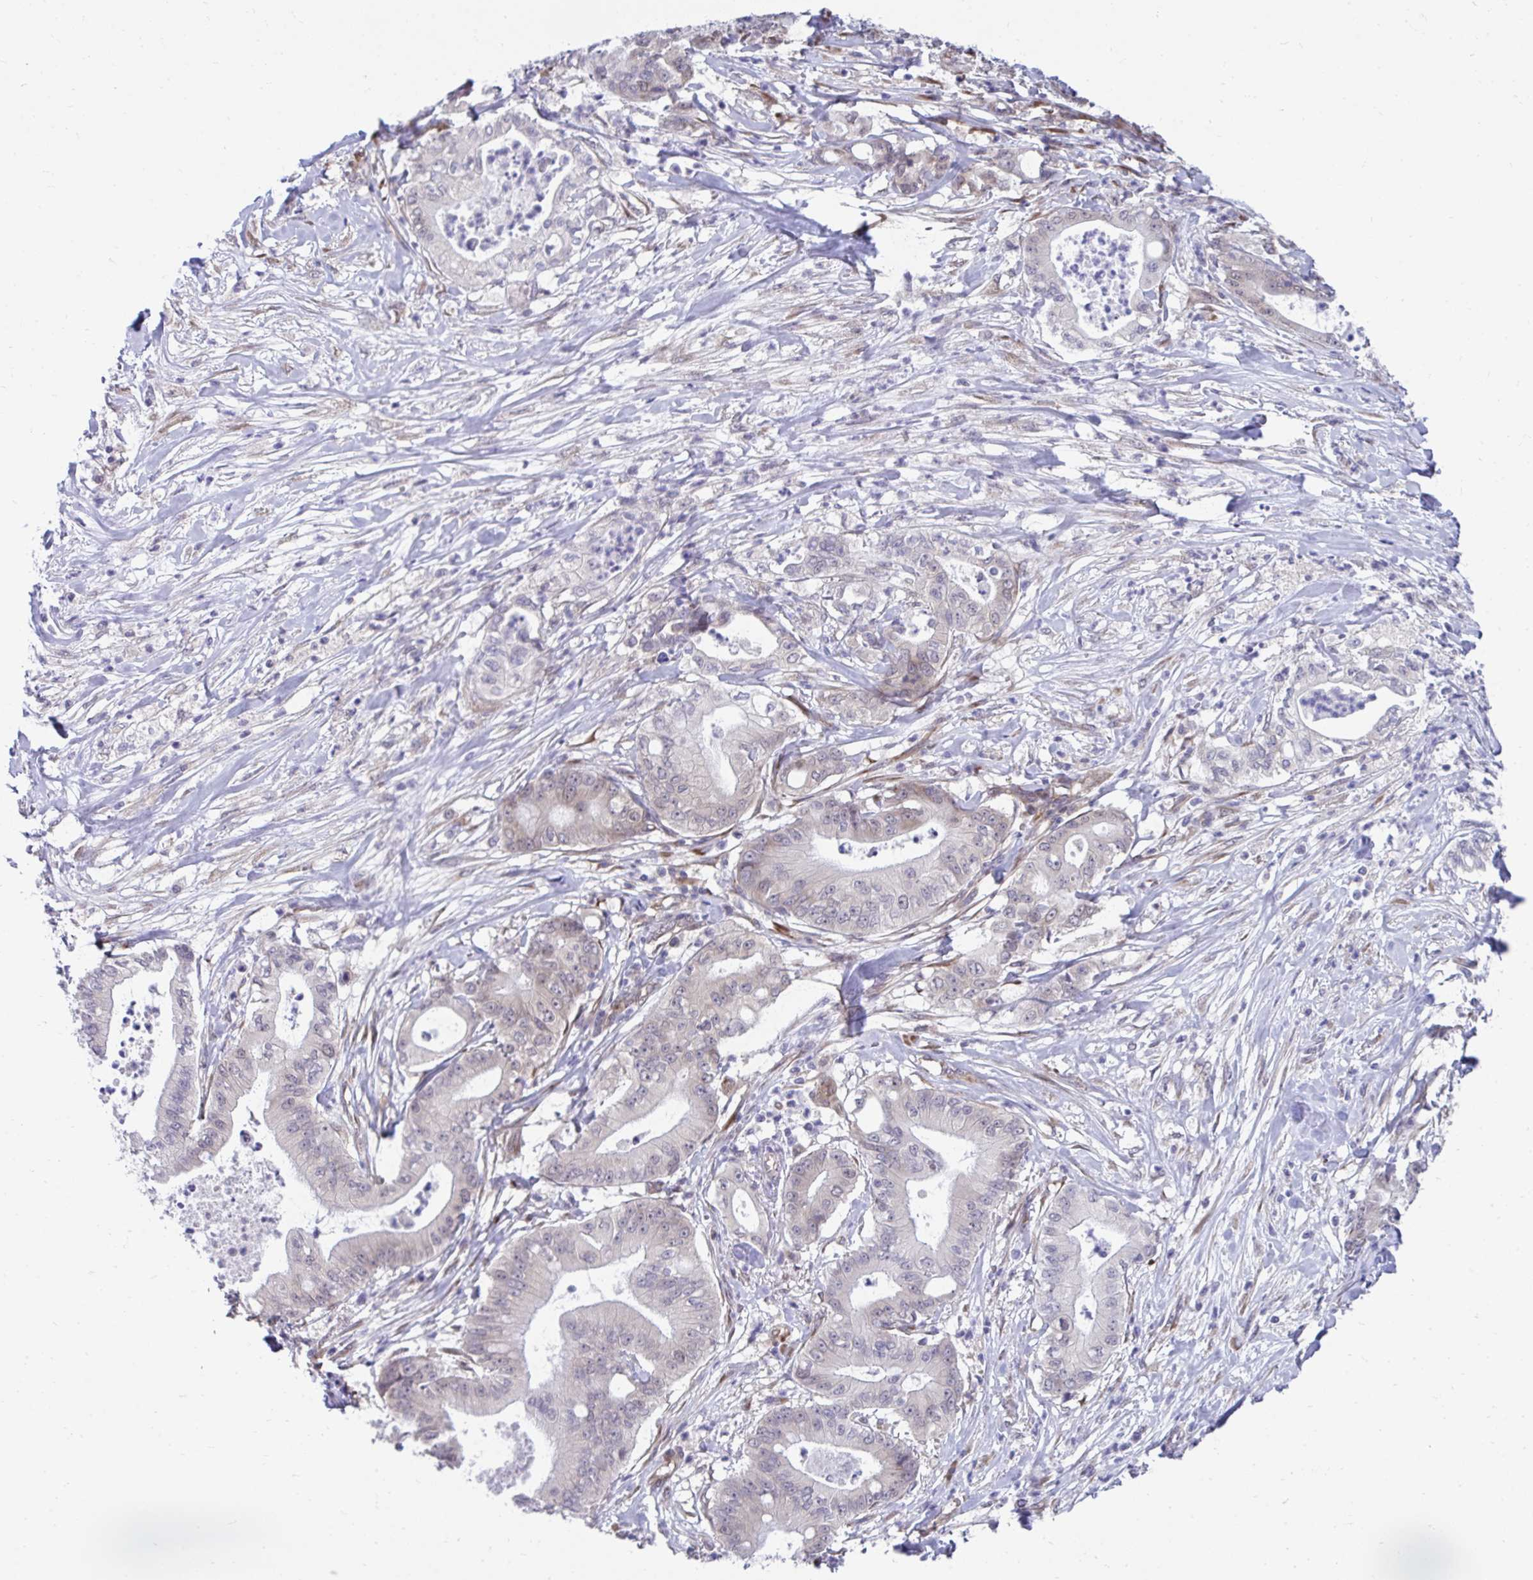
{"staining": {"intensity": "negative", "quantity": "none", "location": "none"}, "tissue": "pancreatic cancer", "cell_type": "Tumor cells", "image_type": "cancer", "snomed": [{"axis": "morphology", "description": "Adenocarcinoma, NOS"}, {"axis": "topography", "description": "Pancreas"}], "caption": "Image shows no significant protein positivity in tumor cells of pancreatic cancer.", "gene": "SELENON", "patient": {"sex": "male", "age": 71}}